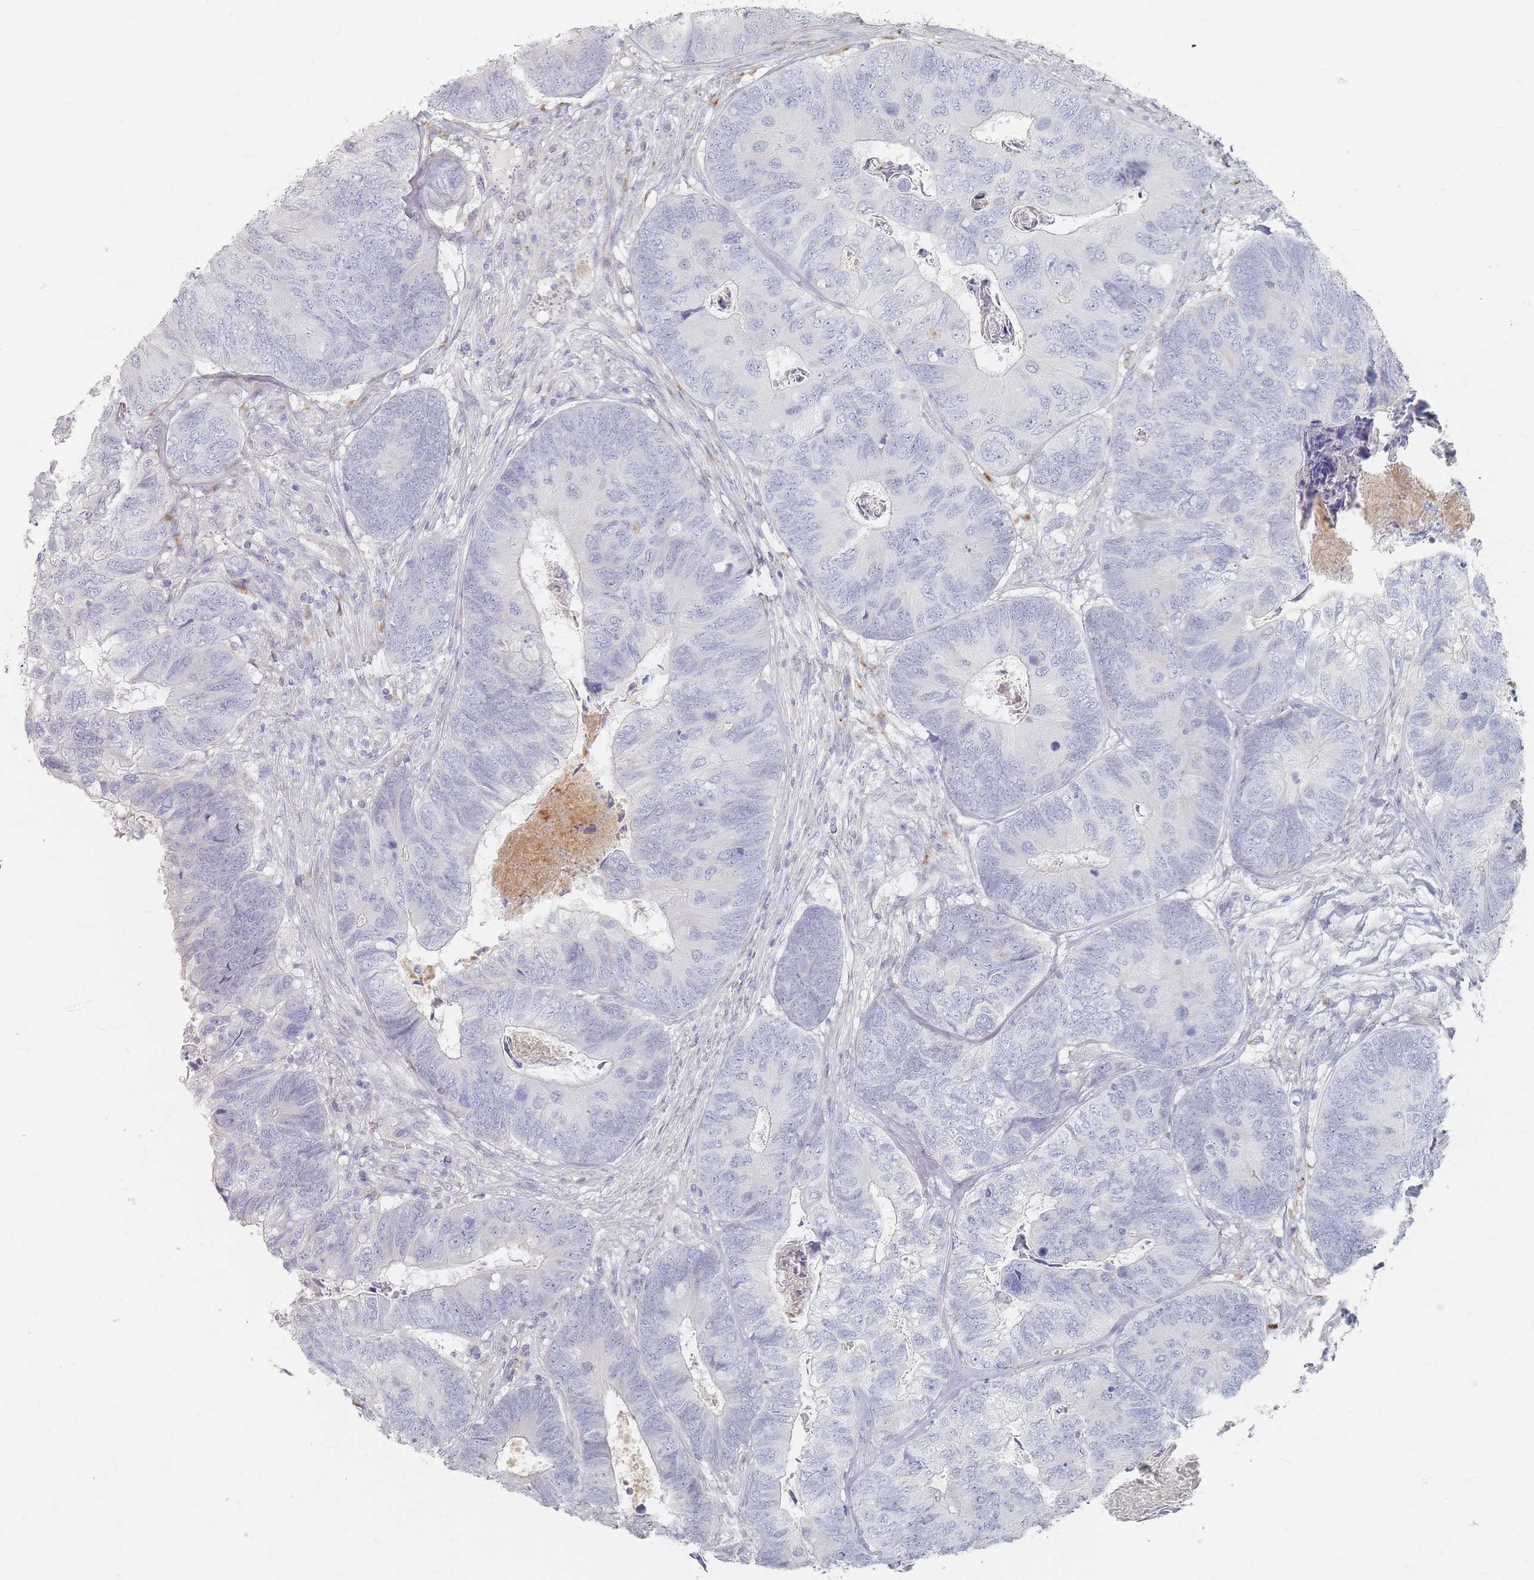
{"staining": {"intensity": "negative", "quantity": "none", "location": "none"}, "tissue": "colorectal cancer", "cell_type": "Tumor cells", "image_type": "cancer", "snomed": [{"axis": "morphology", "description": "Adenocarcinoma, NOS"}, {"axis": "topography", "description": "Colon"}], "caption": "The micrograph shows no staining of tumor cells in adenocarcinoma (colorectal).", "gene": "SLC2A11", "patient": {"sex": "female", "age": 67}}